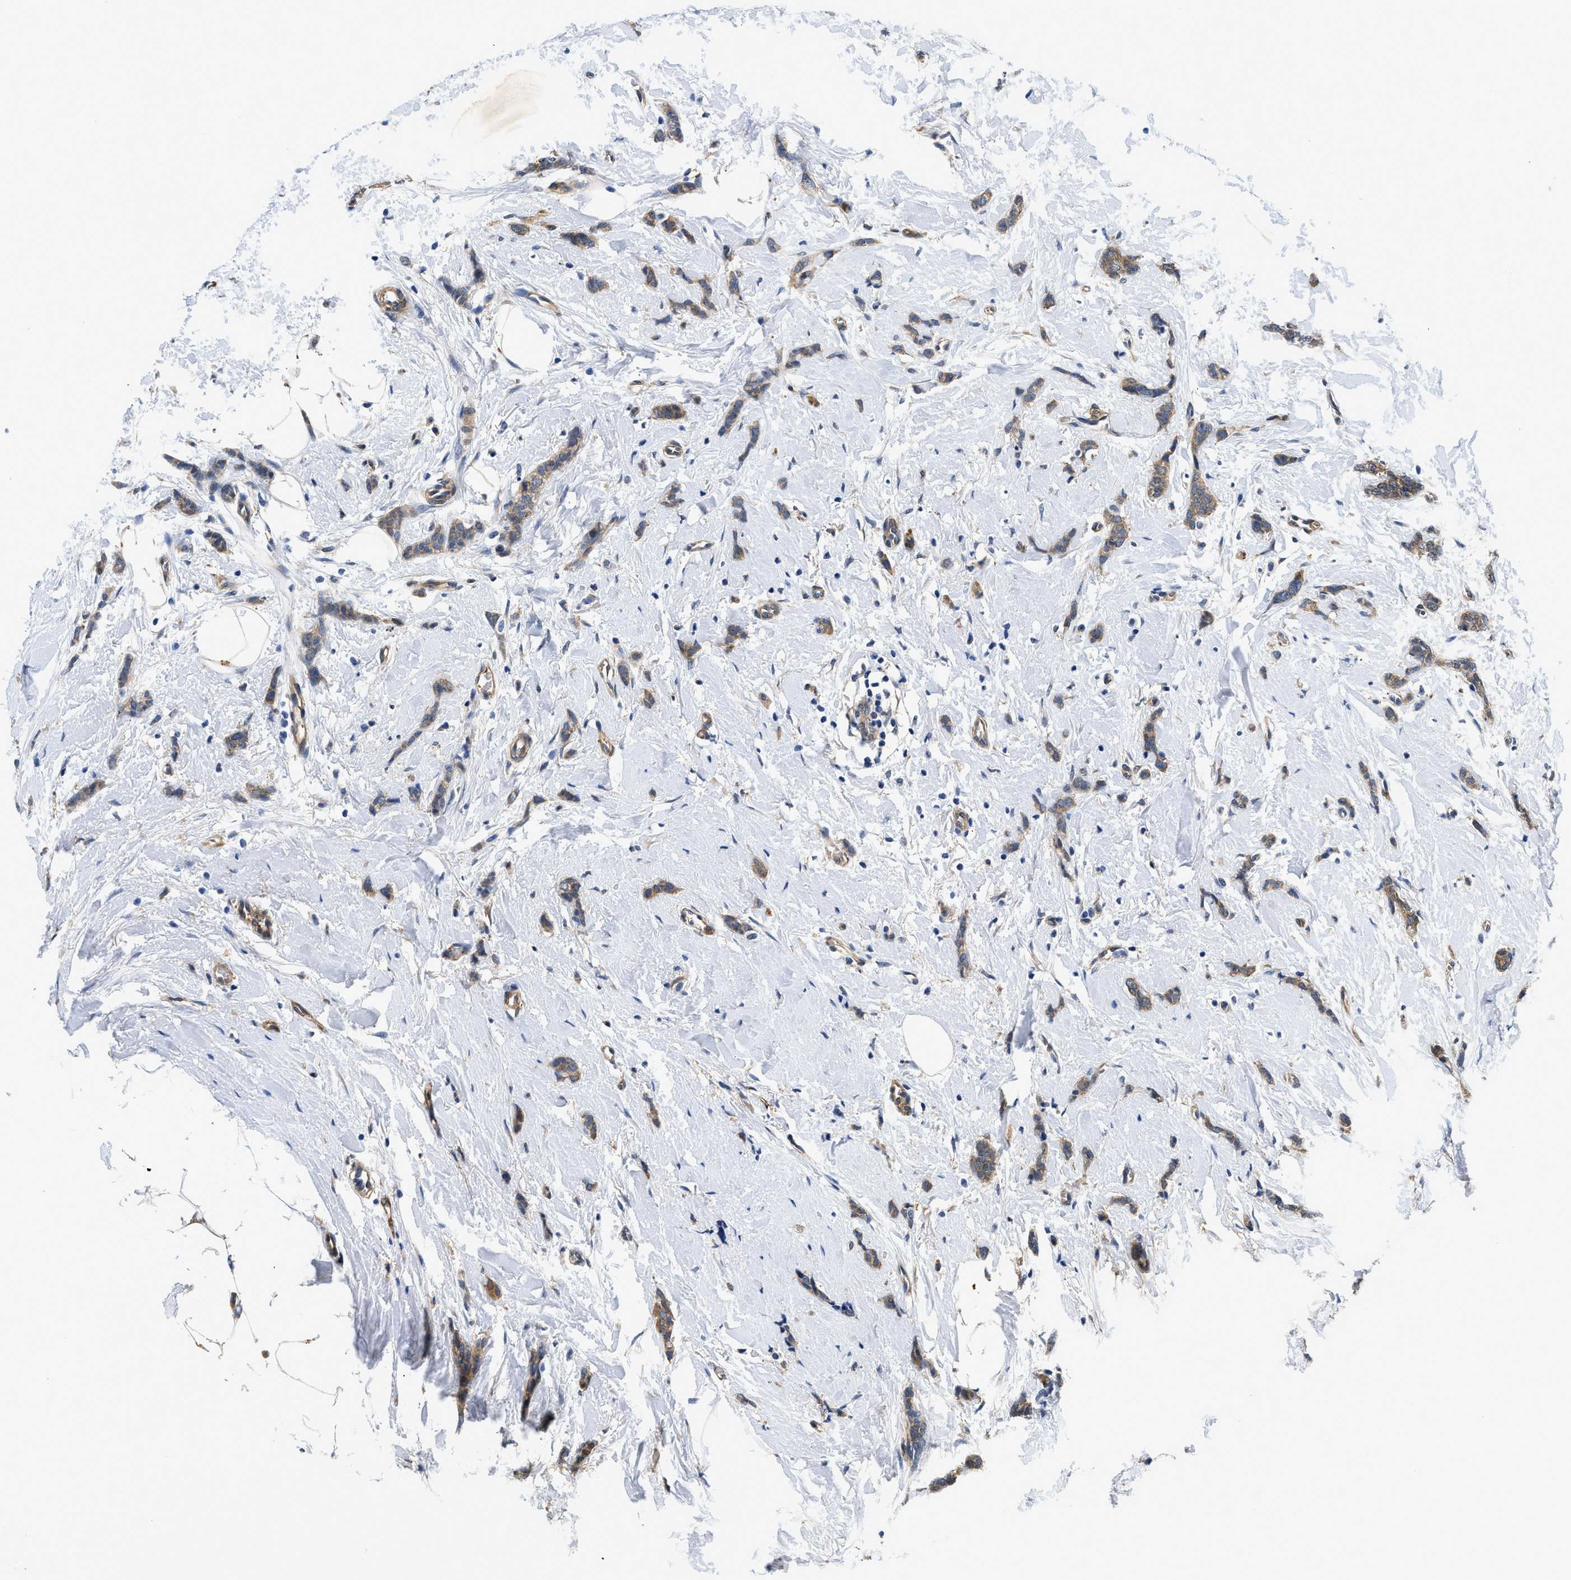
{"staining": {"intensity": "moderate", "quantity": ">75%", "location": "cytoplasmic/membranous"}, "tissue": "breast cancer", "cell_type": "Tumor cells", "image_type": "cancer", "snomed": [{"axis": "morphology", "description": "Lobular carcinoma"}, {"axis": "topography", "description": "Skin"}, {"axis": "topography", "description": "Breast"}], "caption": "An image of human breast lobular carcinoma stained for a protein displays moderate cytoplasmic/membranous brown staining in tumor cells.", "gene": "RAPH1", "patient": {"sex": "female", "age": 46}}